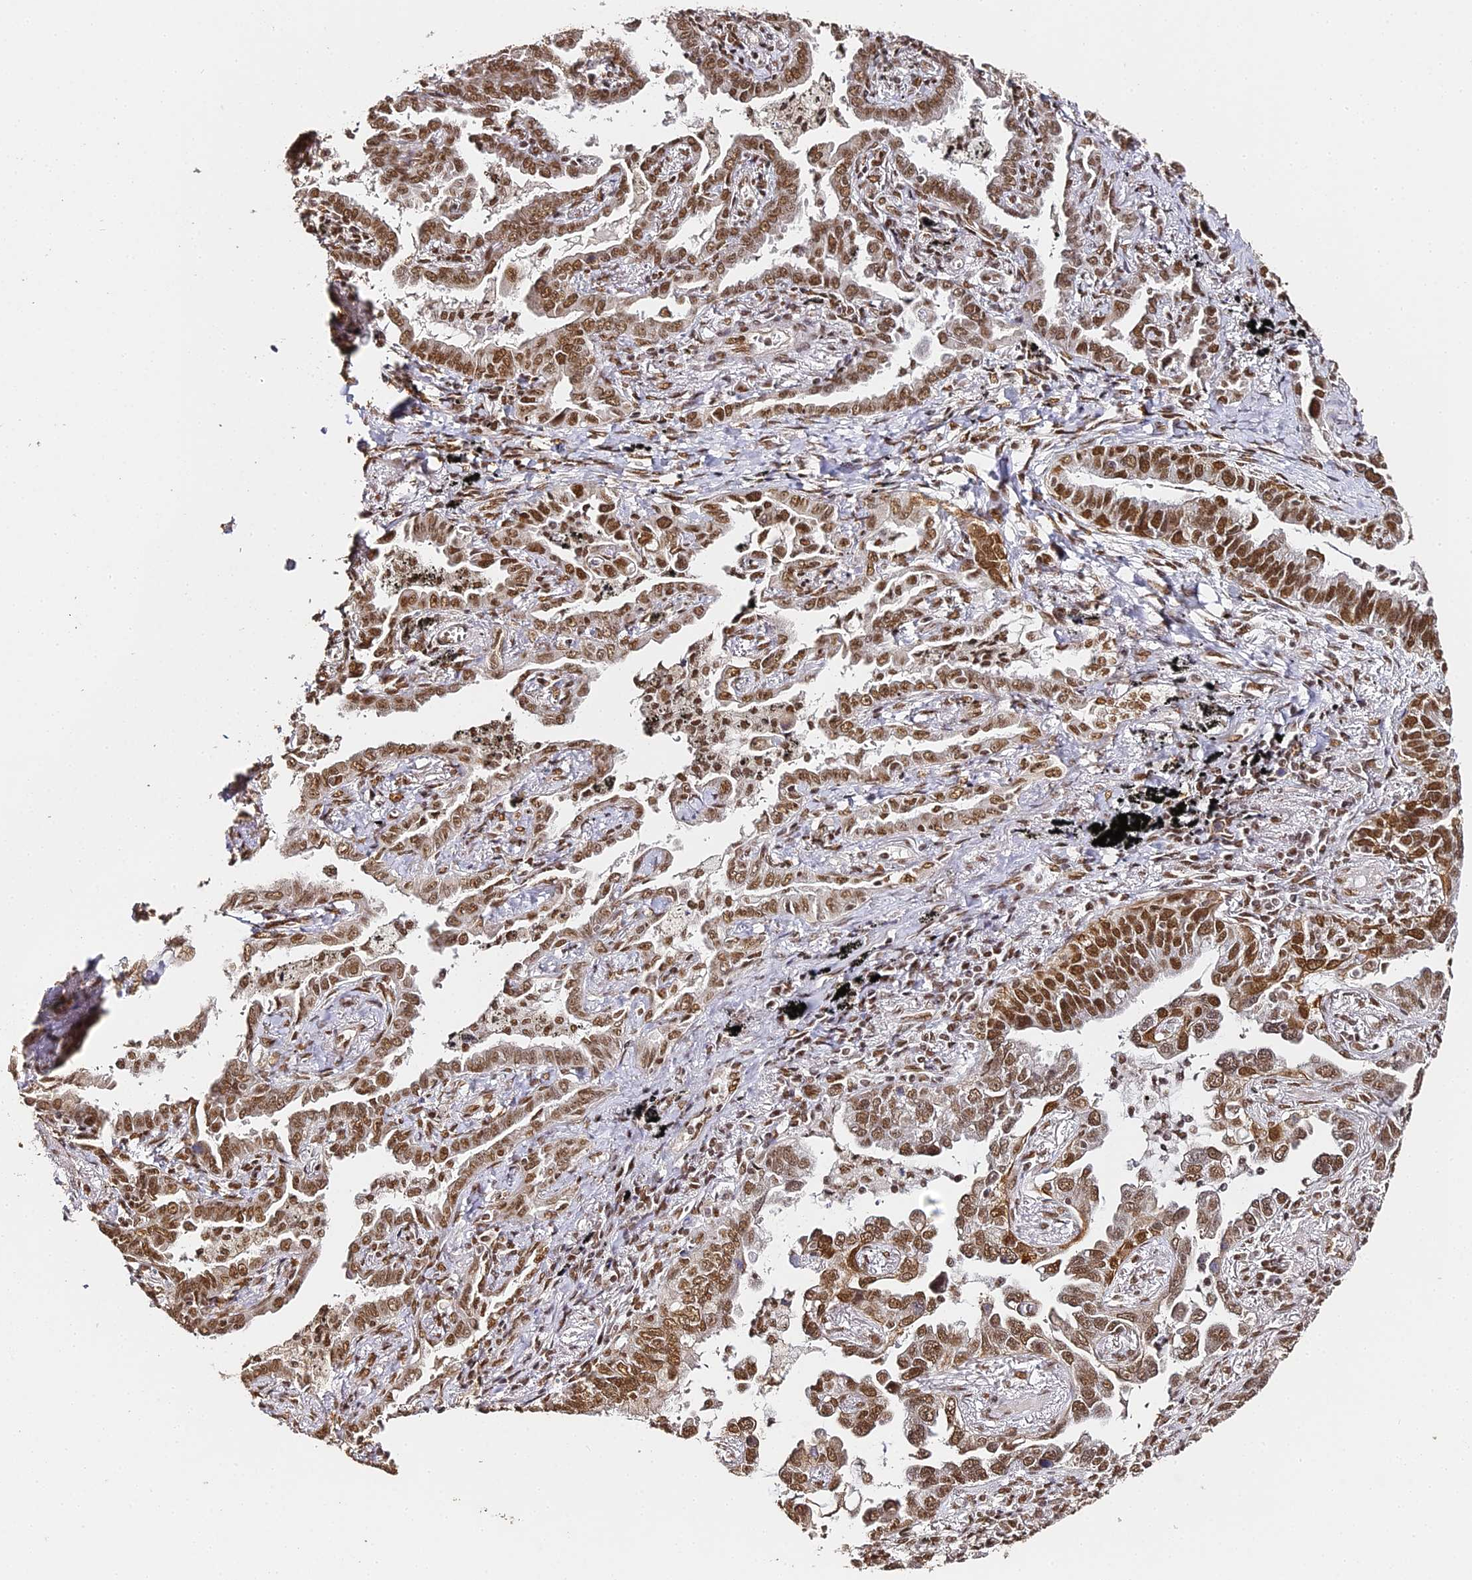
{"staining": {"intensity": "strong", "quantity": ">75%", "location": "nuclear"}, "tissue": "lung cancer", "cell_type": "Tumor cells", "image_type": "cancer", "snomed": [{"axis": "morphology", "description": "Adenocarcinoma, NOS"}, {"axis": "topography", "description": "Lung"}], "caption": "Lung cancer (adenocarcinoma) stained for a protein demonstrates strong nuclear positivity in tumor cells. Immunohistochemistry stains the protein in brown and the nuclei are stained blue.", "gene": "HNRNPA1", "patient": {"sex": "male", "age": 67}}